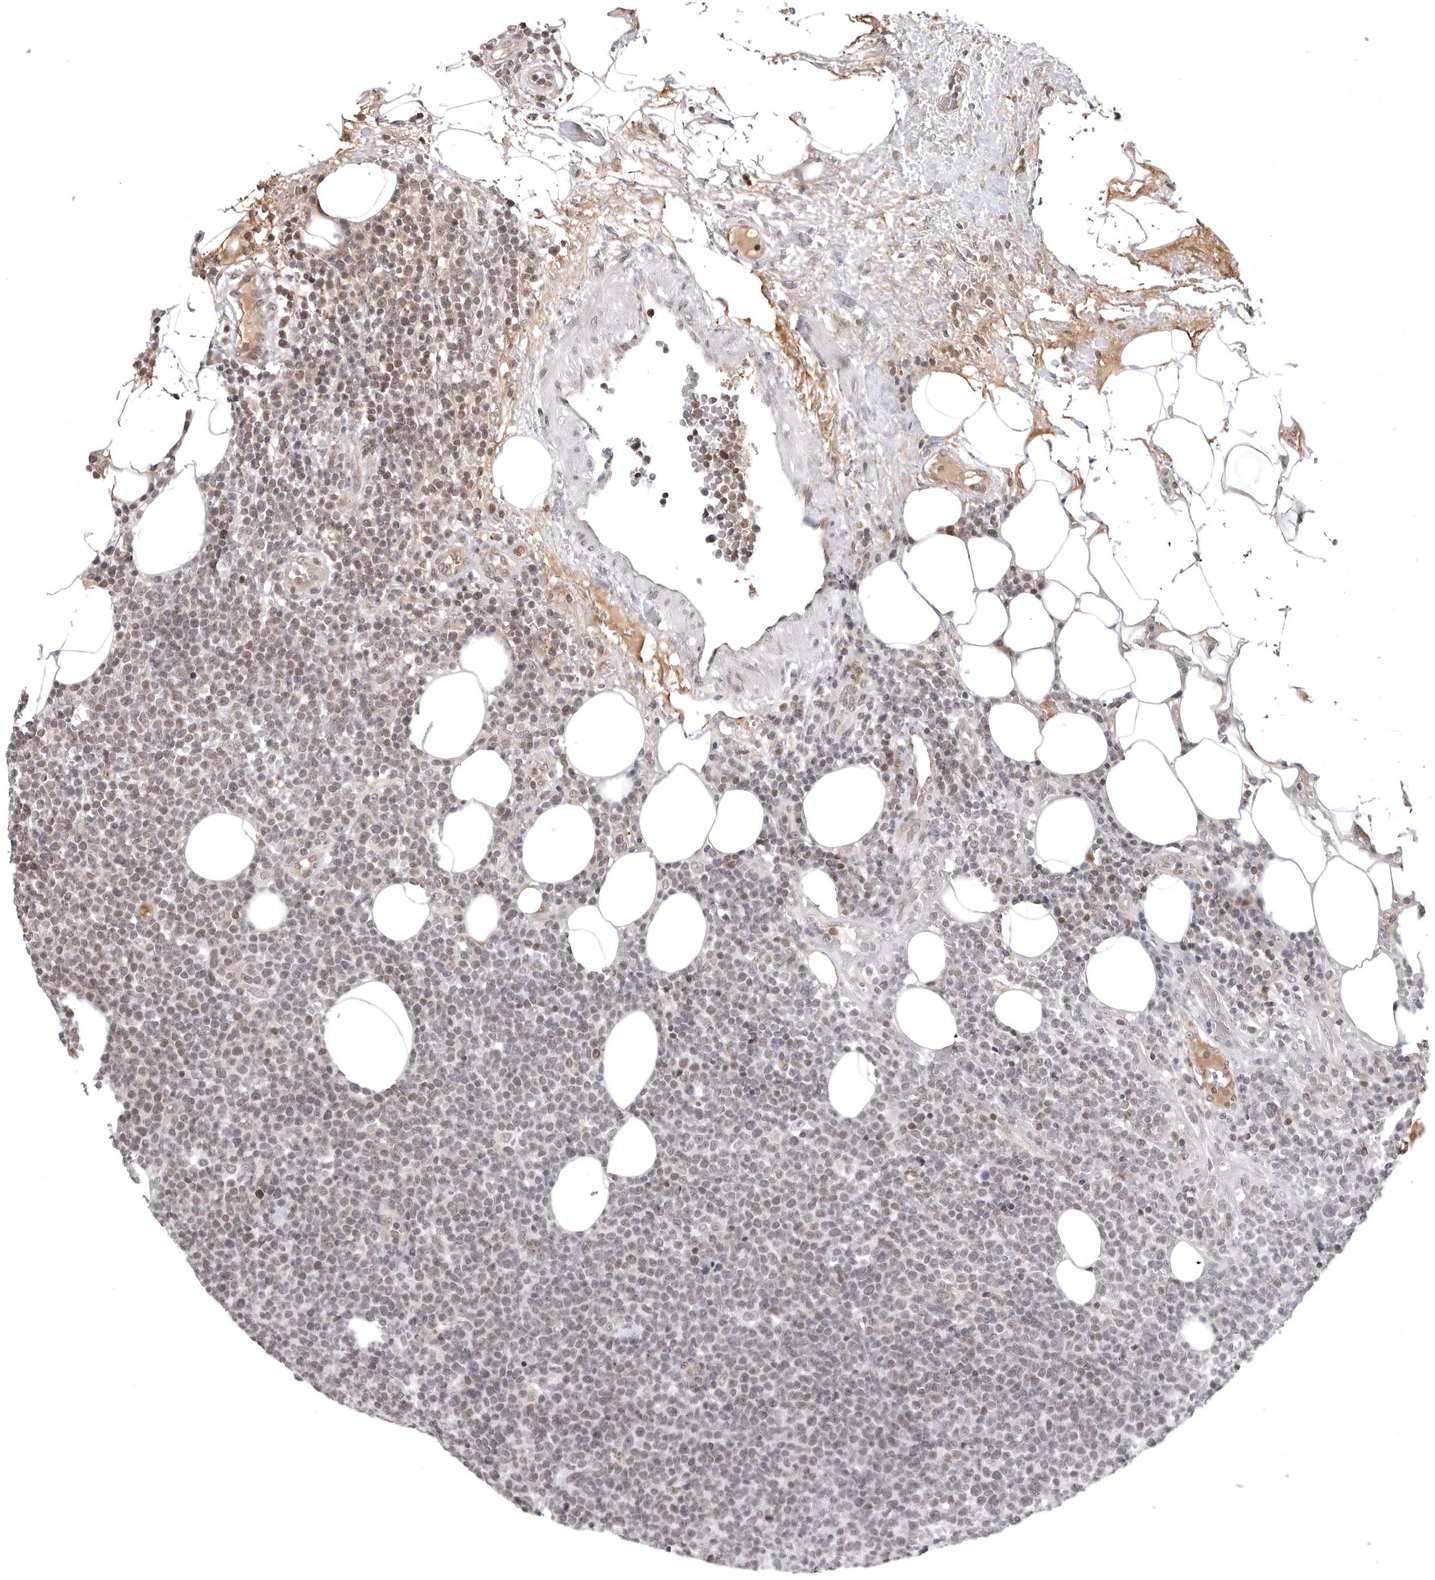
{"staining": {"intensity": "moderate", "quantity": "<25%", "location": "nuclear"}, "tissue": "lymphoma", "cell_type": "Tumor cells", "image_type": "cancer", "snomed": [{"axis": "morphology", "description": "Malignant lymphoma, non-Hodgkin's type, High grade"}, {"axis": "topography", "description": "Lymph node"}], "caption": "Immunohistochemistry (IHC) micrograph of lymphoma stained for a protein (brown), which displays low levels of moderate nuclear positivity in about <25% of tumor cells.", "gene": "PHF3", "patient": {"sex": "male", "age": 61}}